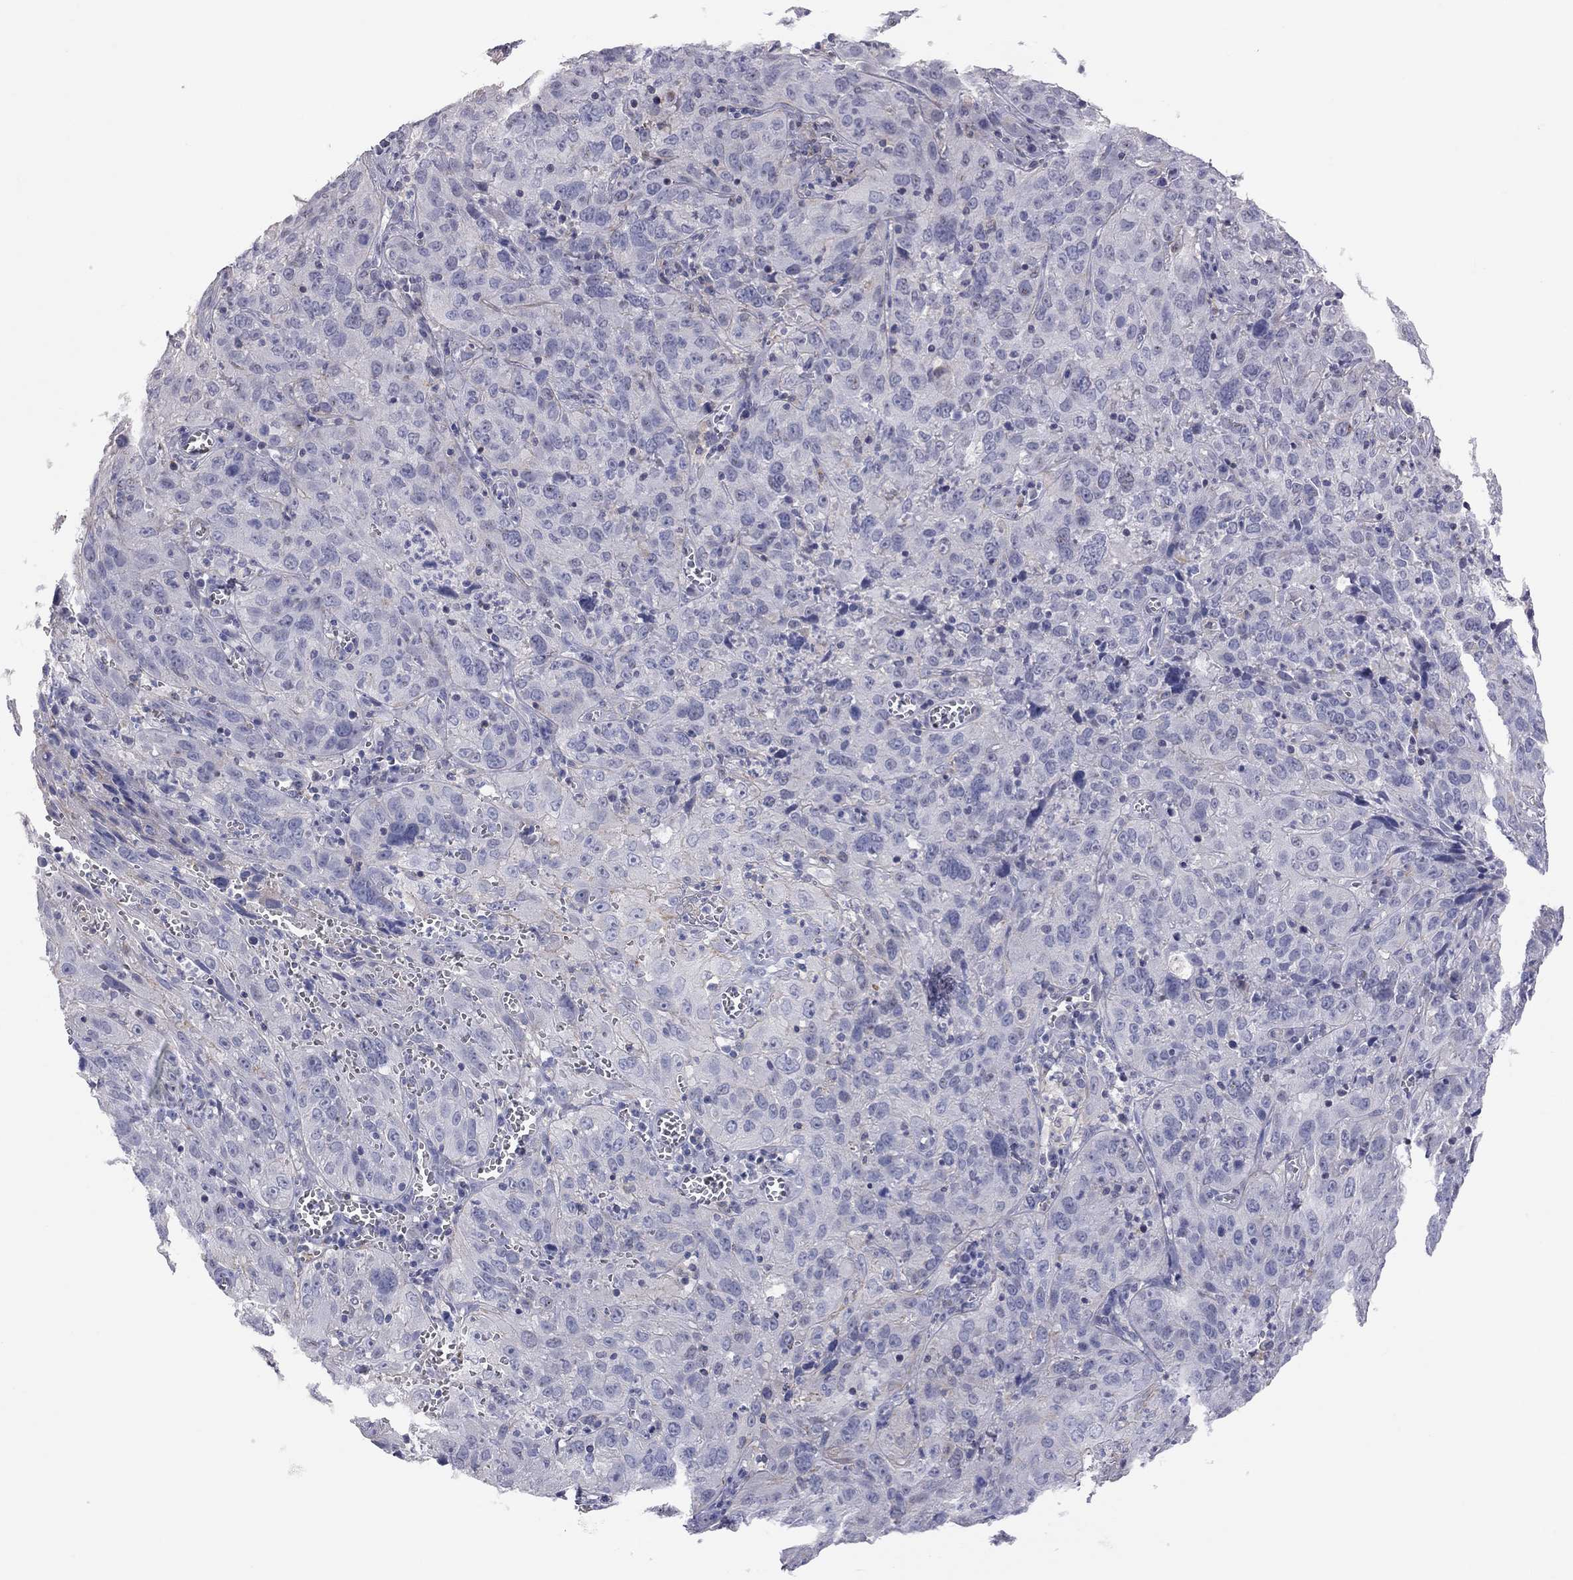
{"staining": {"intensity": "negative", "quantity": "none", "location": "none"}, "tissue": "cervical cancer", "cell_type": "Tumor cells", "image_type": "cancer", "snomed": [{"axis": "morphology", "description": "Squamous cell carcinoma, NOS"}, {"axis": "topography", "description": "Cervix"}], "caption": "IHC photomicrograph of cervical cancer stained for a protein (brown), which exhibits no expression in tumor cells. (Stains: DAB immunohistochemistry (IHC) with hematoxylin counter stain, Microscopy: brightfield microscopy at high magnification).", "gene": "ADCYAP1", "patient": {"sex": "female", "age": 32}}